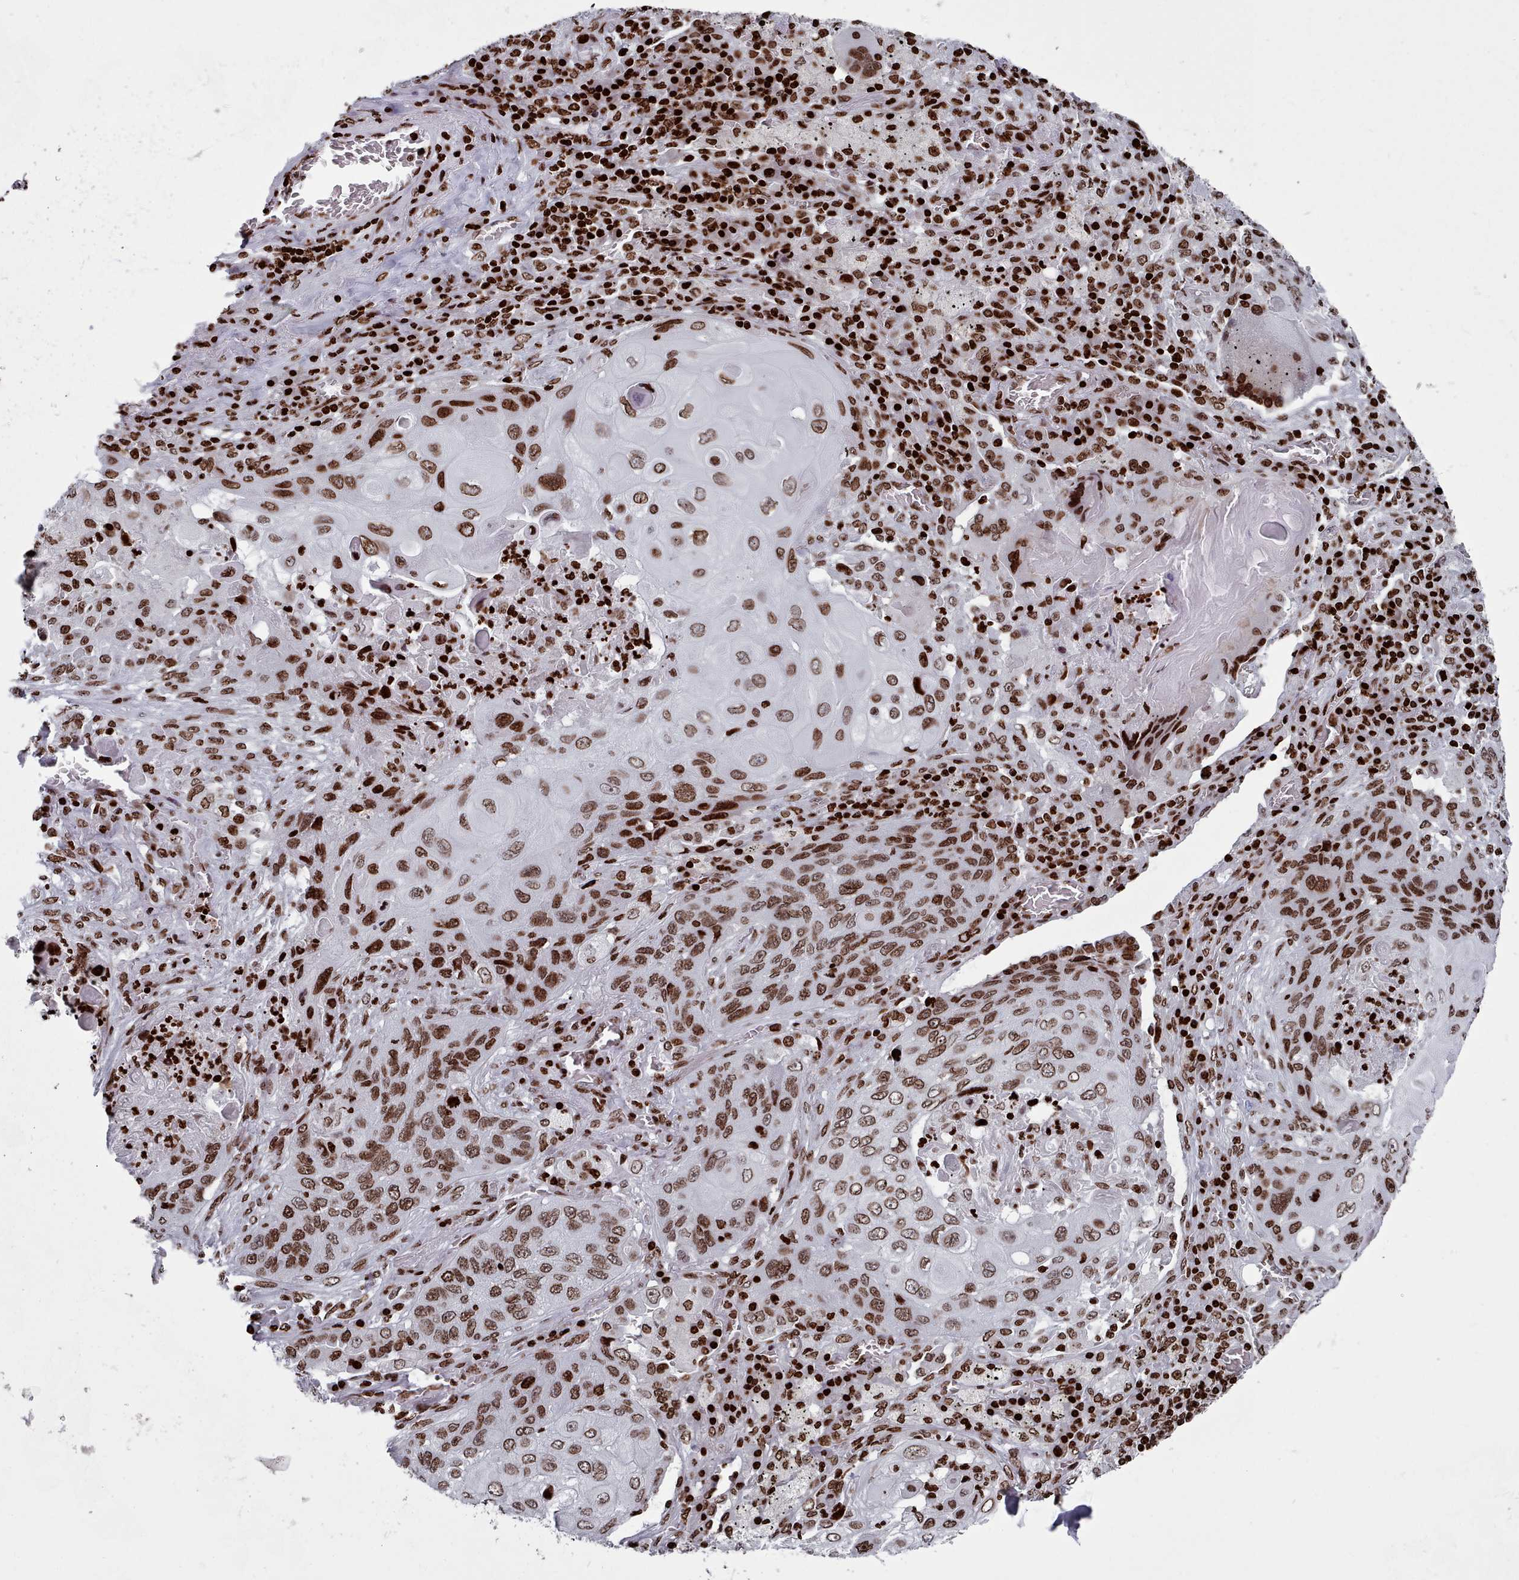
{"staining": {"intensity": "moderate", "quantity": ">75%", "location": "nuclear"}, "tissue": "lung cancer", "cell_type": "Tumor cells", "image_type": "cancer", "snomed": [{"axis": "morphology", "description": "Squamous cell carcinoma, NOS"}, {"axis": "topography", "description": "Lung"}], "caption": "The image reveals immunohistochemical staining of lung squamous cell carcinoma. There is moderate nuclear expression is identified in approximately >75% of tumor cells. (brown staining indicates protein expression, while blue staining denotes nuclei).", "gene": "PCDHB12", "patient": {"sex": "female", "age": 63}}